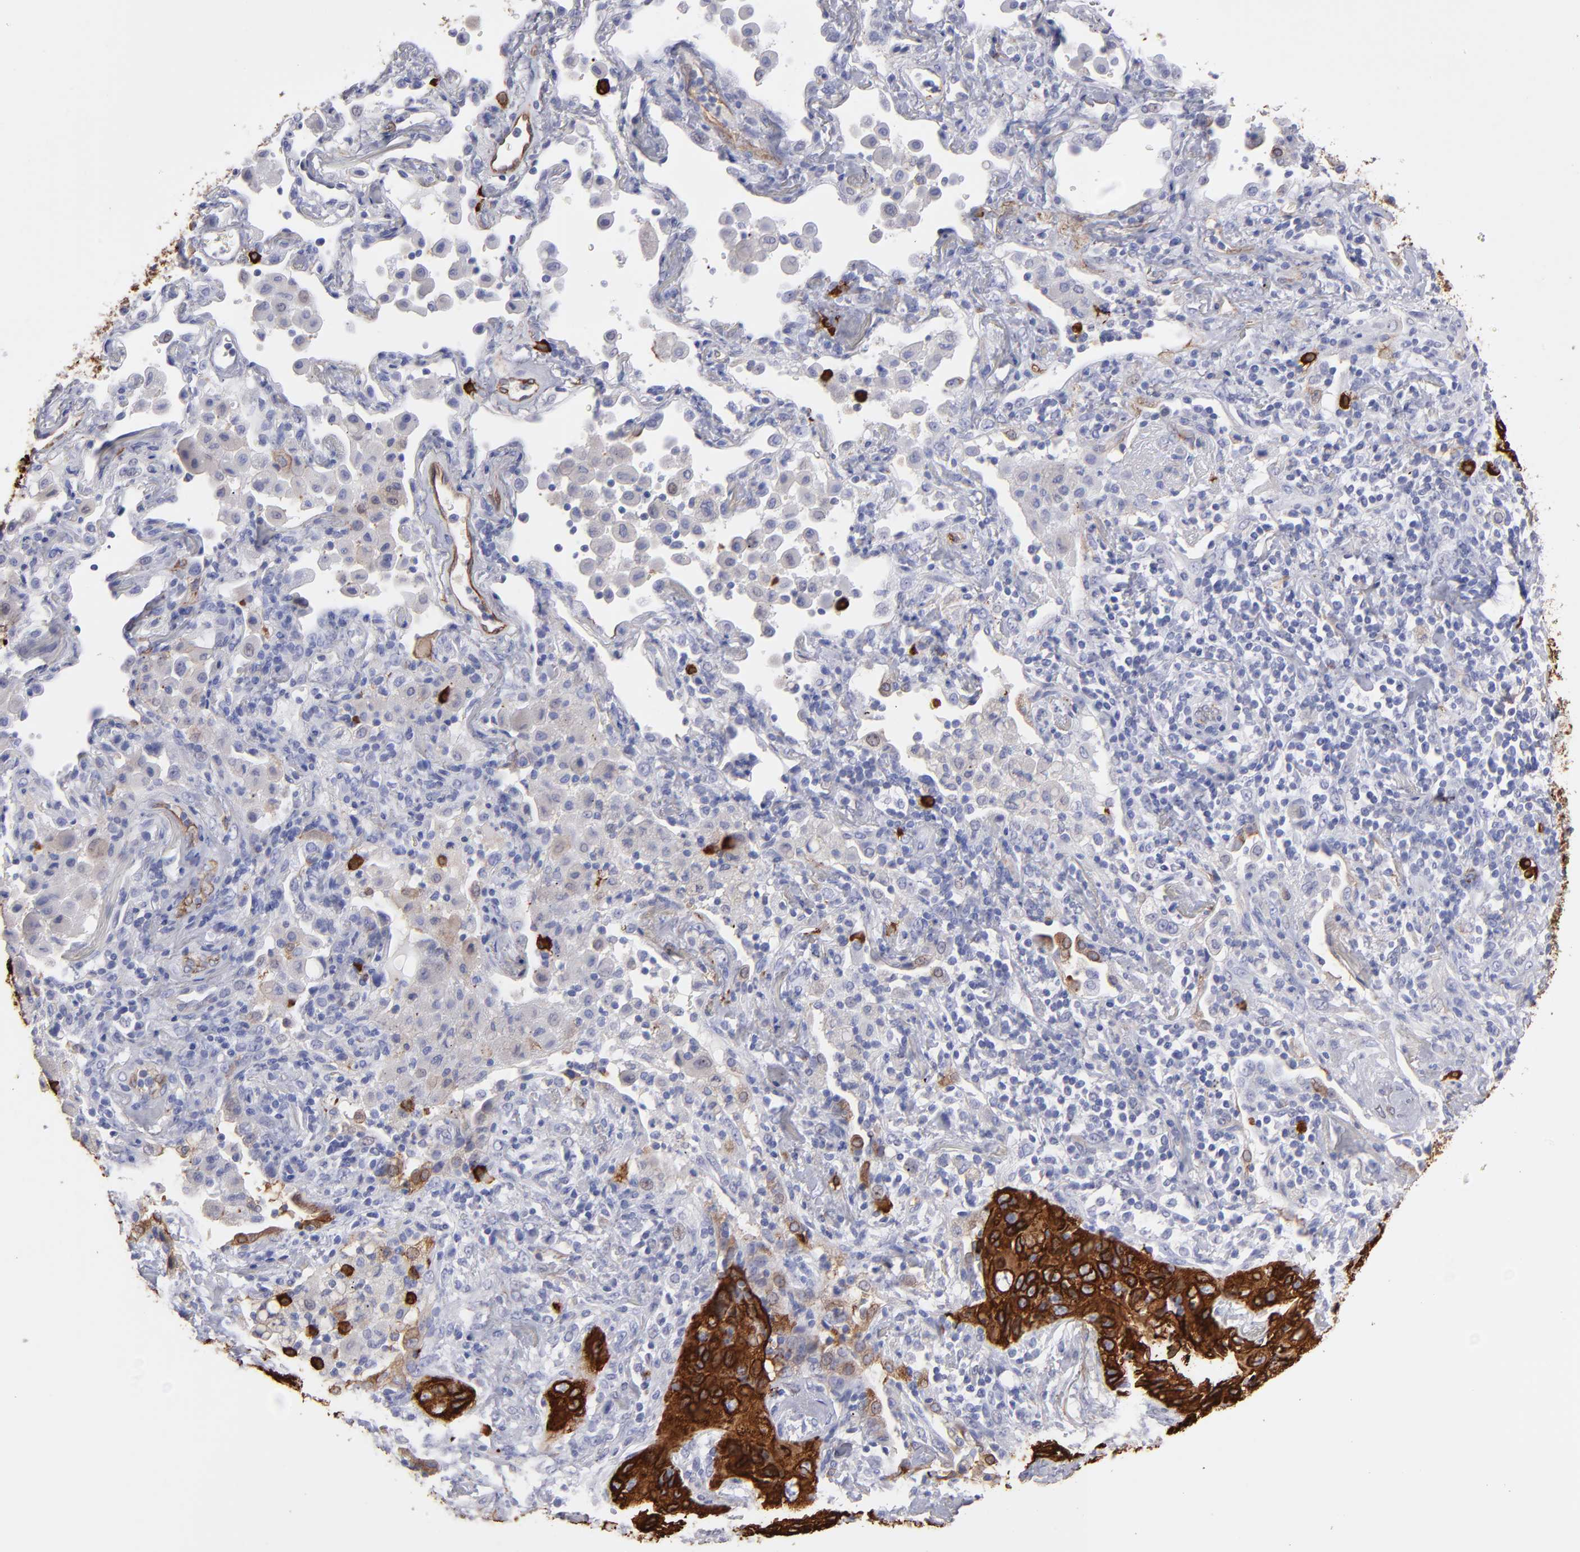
{"staining": {"intensity": "weak", "quantity": "<25%", "location": "cytoplasmic/membranous"}, "tissue": "lung cancer", "cell_type": "Tumor cells", "image_type": "cancer", "snomed": [{"axis": "morphology", "description": "Squamous cell carcinoma, NOS"}, {"axis": "topography", "description": "Lung"}], "caption": "A photomicrograph of human lung cancer is negative for staining in tumor cells.", "gene": "AHNAK2", "patient": {"sex": "female", "age": 67}}